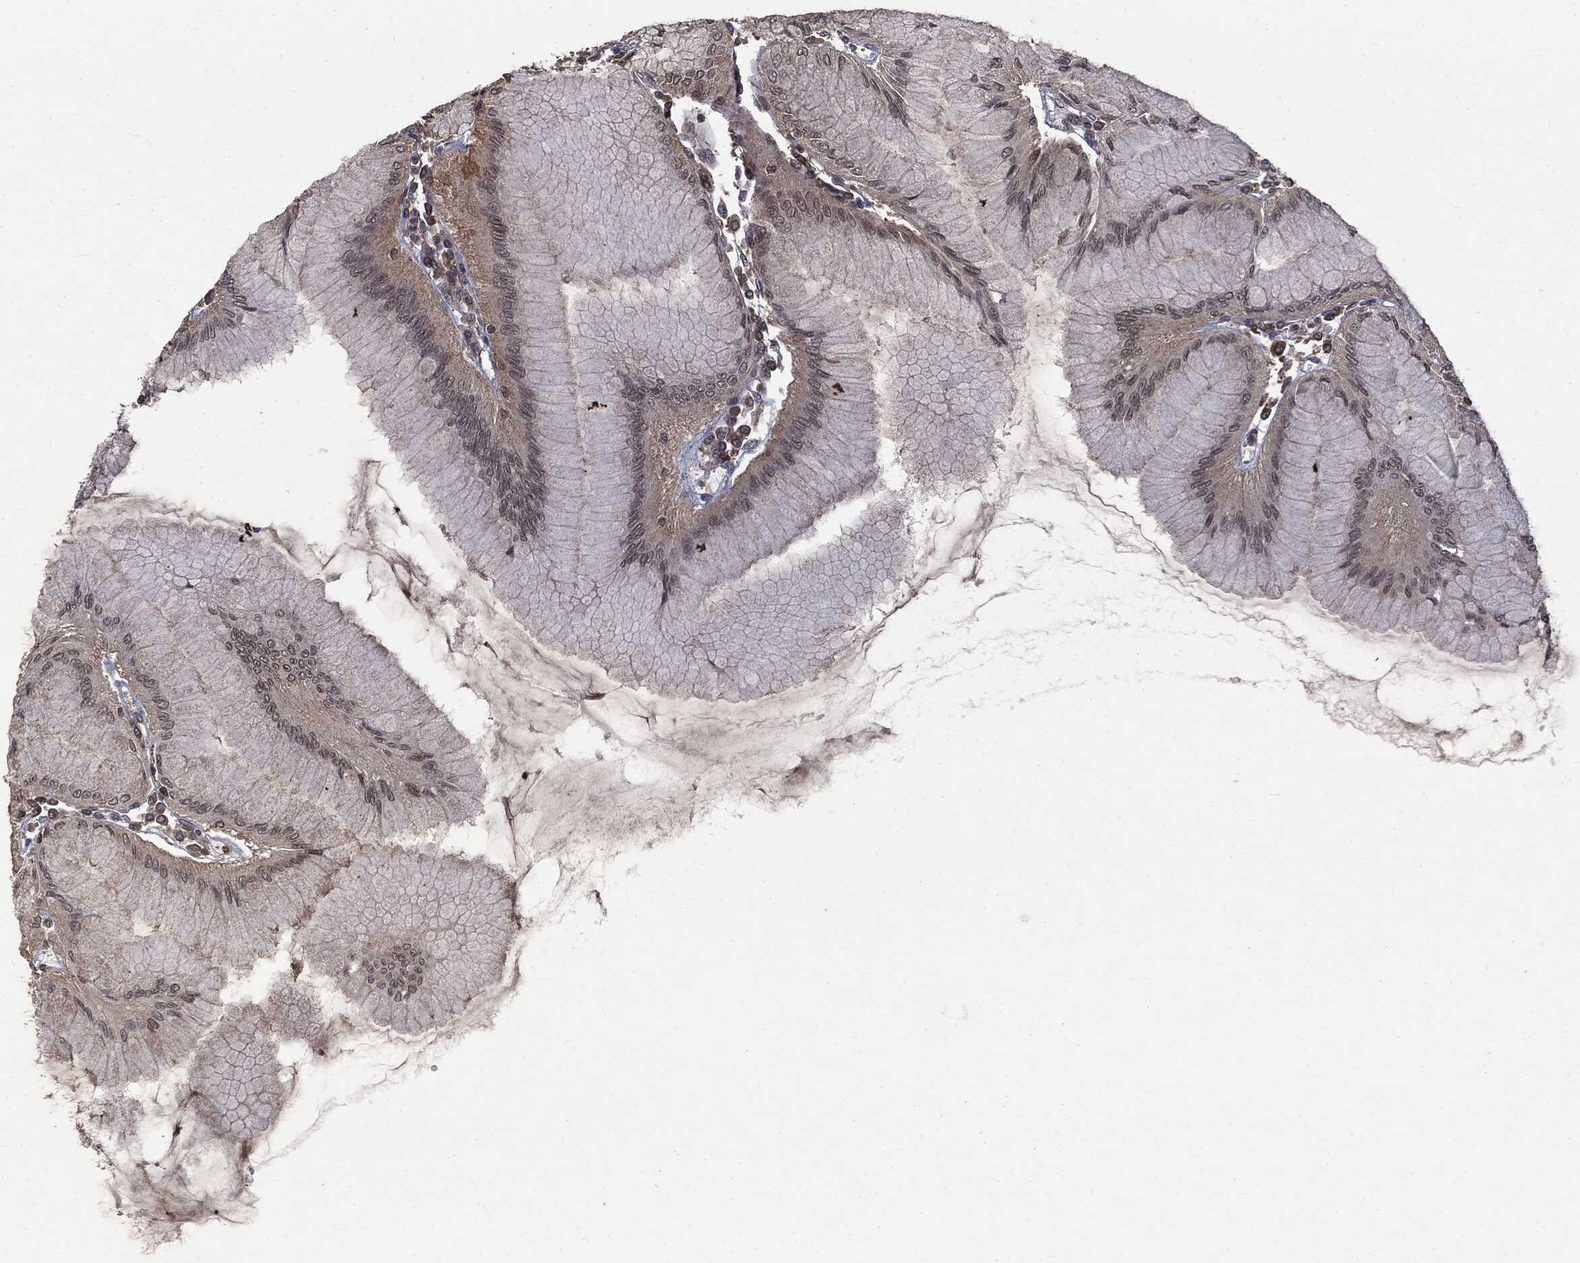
{"staining": {"intensity": "strong", "quantity": "<25%", "location": "cytoplasmic/membranous"}, "tissue": "stomach", "cell_type": "Glandular cells", "image_type": "normal", "snomed": [{"axis": "morphology", "description": "Normal tissue, NOS"}, {"axis": "topography", "description": "Stomach"}], "caption": "High-power microscopy captured an immunohistochemistry (IHC) micrograph of normal stomach, revealing strong cytoplasmic/membranous expression in about <25% of glandular cells.", "gene": "SNX5", "patient": {"sex": "female", "age": 57}}